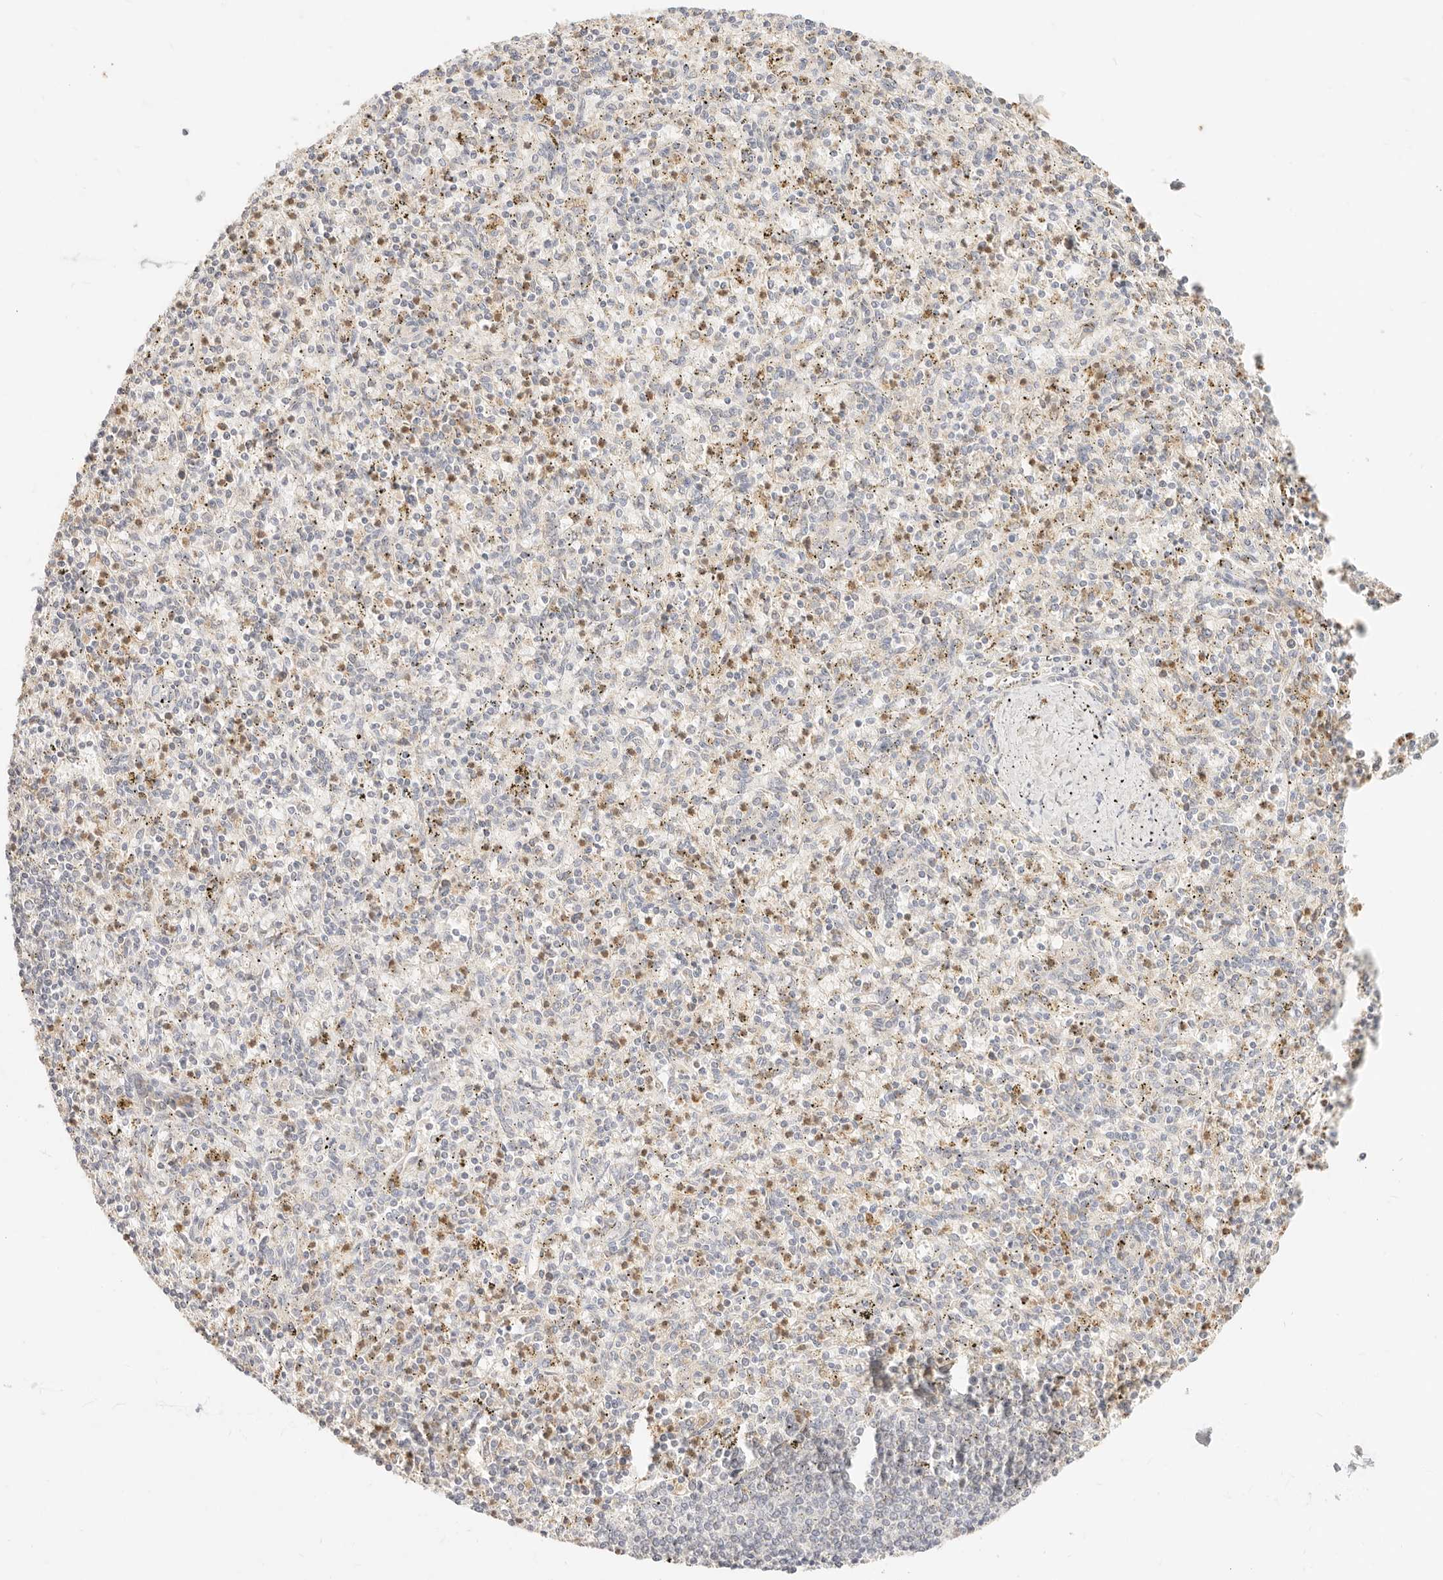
{"staining": {"intensity": "weak", "quantity": "<25%", "location": "cytoplasmic/membranous"}, "tissue": "spleen", "cell_type": "Cells in red pulp", "image_type": "normal", "snomed": [{"axis": "morphology", "description": "Normal tissue, NOS"}, {"axis": "topography", "description": "Spleen"}], "caption": "The immunohistochemistry (IHC) histopathology image has no significant expression in cells in red pulp of spleen.", "gene": "ACOX1", "patient": {"sex": "male", "age": 72}}